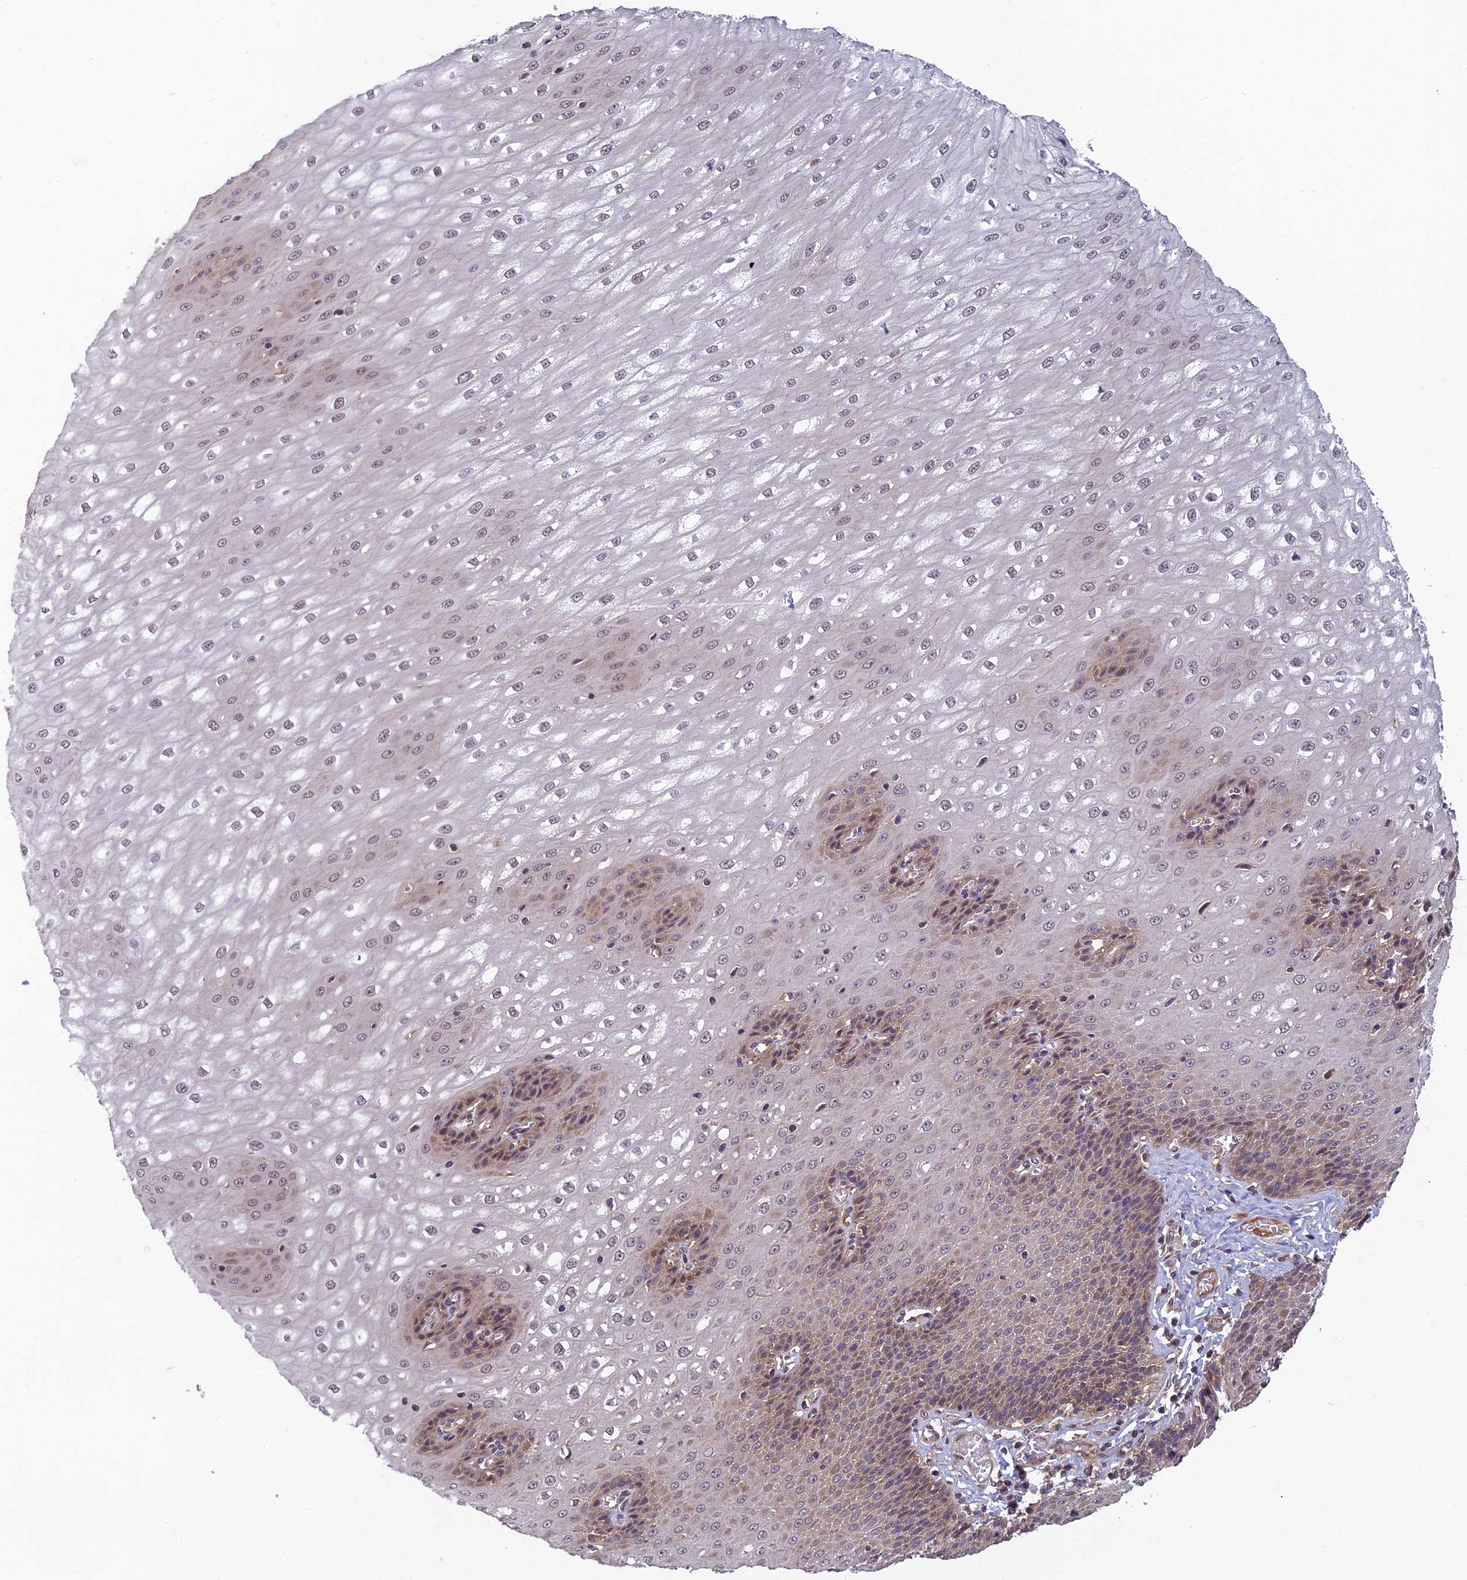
{"staining": {"intensity": "moderate", "quantity": "<25%", "location": "cytoplasmic/membranous,nuclear"}, "tissue": "esophagus", "cell_type": "Squamous epithelial cells", "image_type": "normal", "snomed": [{"axis": "morphology", "description": "Normal tissue, NOS"}, {"axis": "topography", "description": "Esophagus"}], "caption": "Squamous epithelial cells demonstrate low levels of moderate cytoplasmic/membranous,nuclear staining in approximately <25% of cells in benign esophagus.", "gene": "PIKFYVE", "patient": {"sex": "male", "age": 60}}